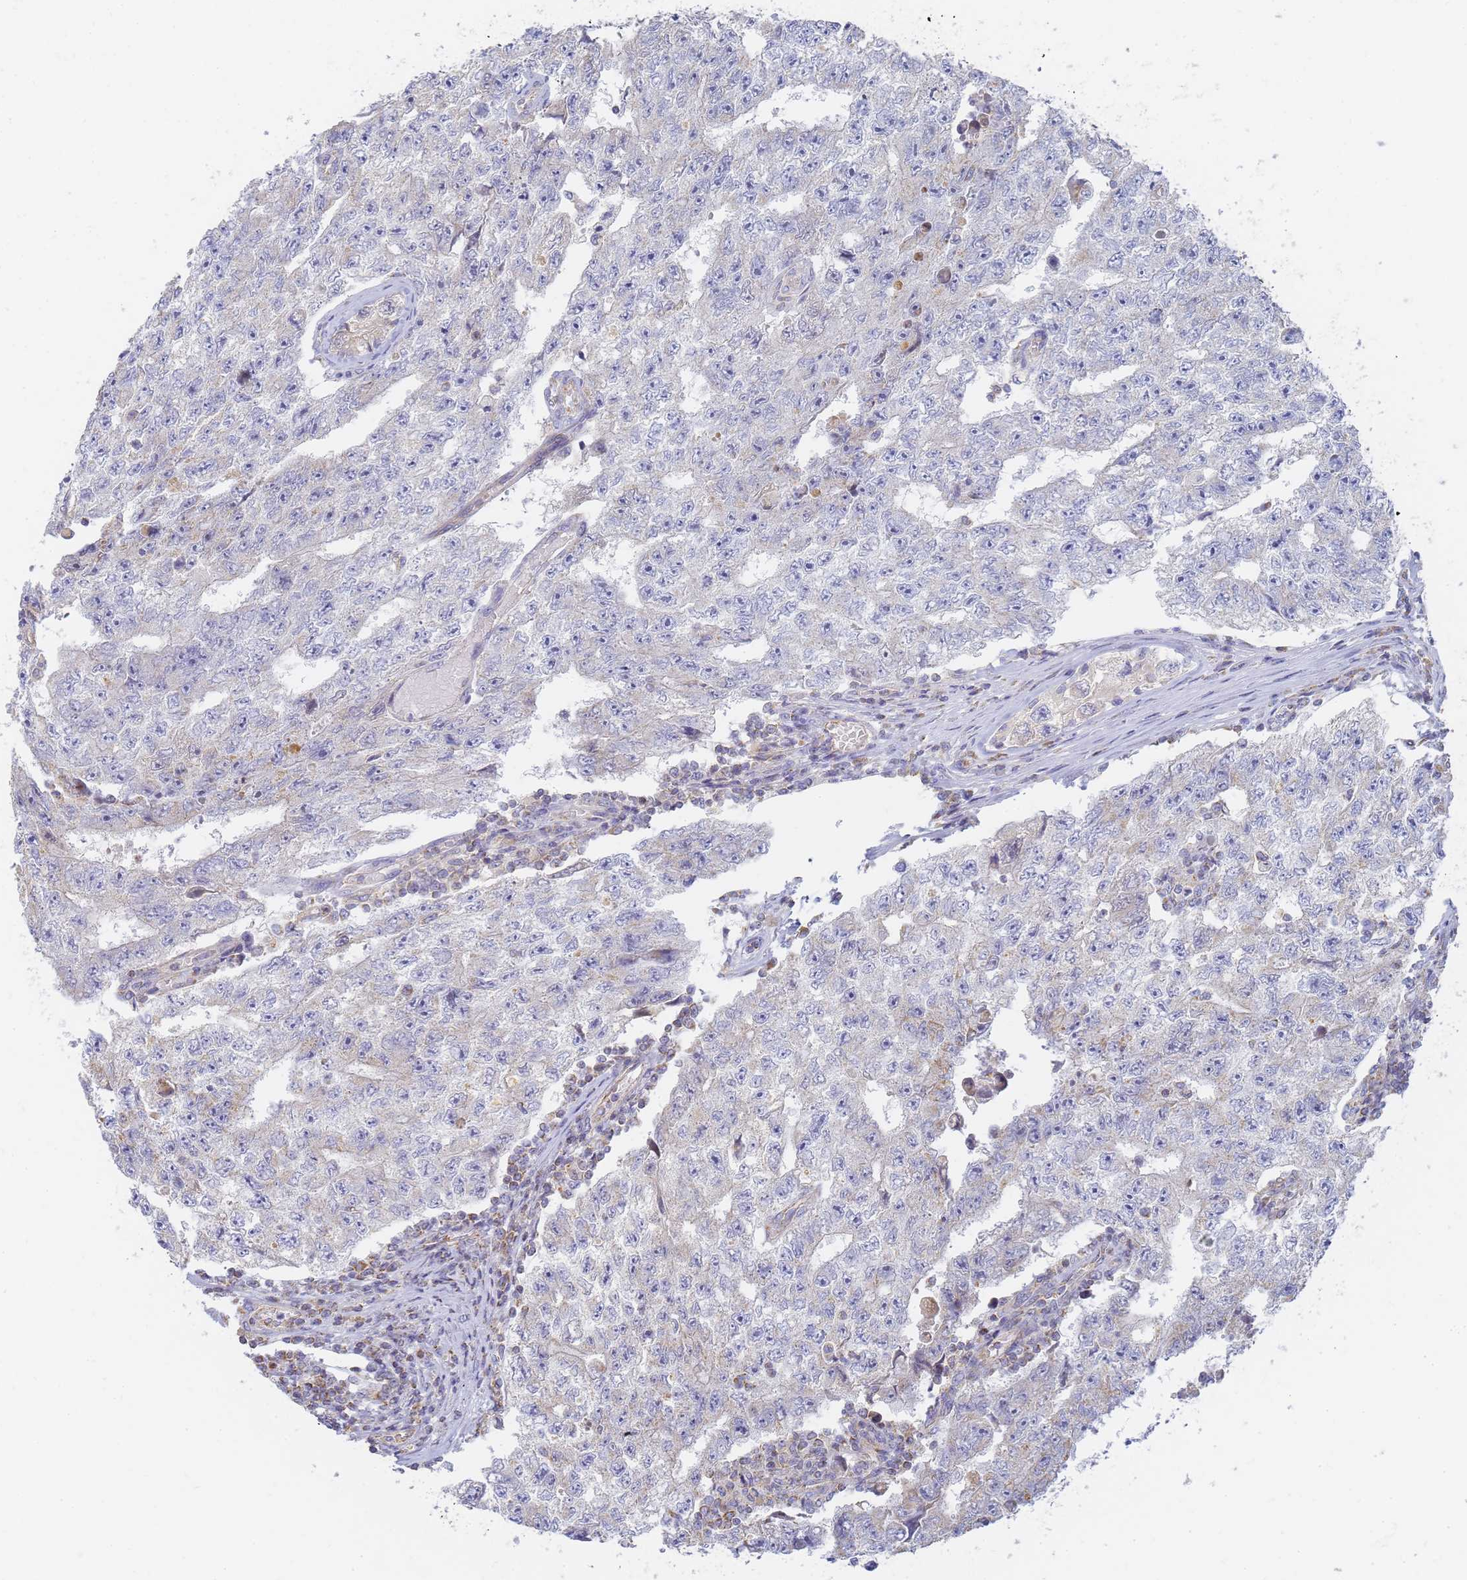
{"staining": {"intensity": "negative", "quantity": "none", "location": "none"}, "tissue": "testis cancer", "cell_type": "Tumor cells", "image_type": "cancer", "snomed": [{"axis": "morphology", "description": "Carcinoma, Embryonal, NOS"}, {"axis": "topography", "description": "Testis"}], "caption": "Tumor cells are negative for protein expression in human testis embryonal carcinoma.", "gene": "UTP23", "patient": {"sex": "male", "age": 17}}